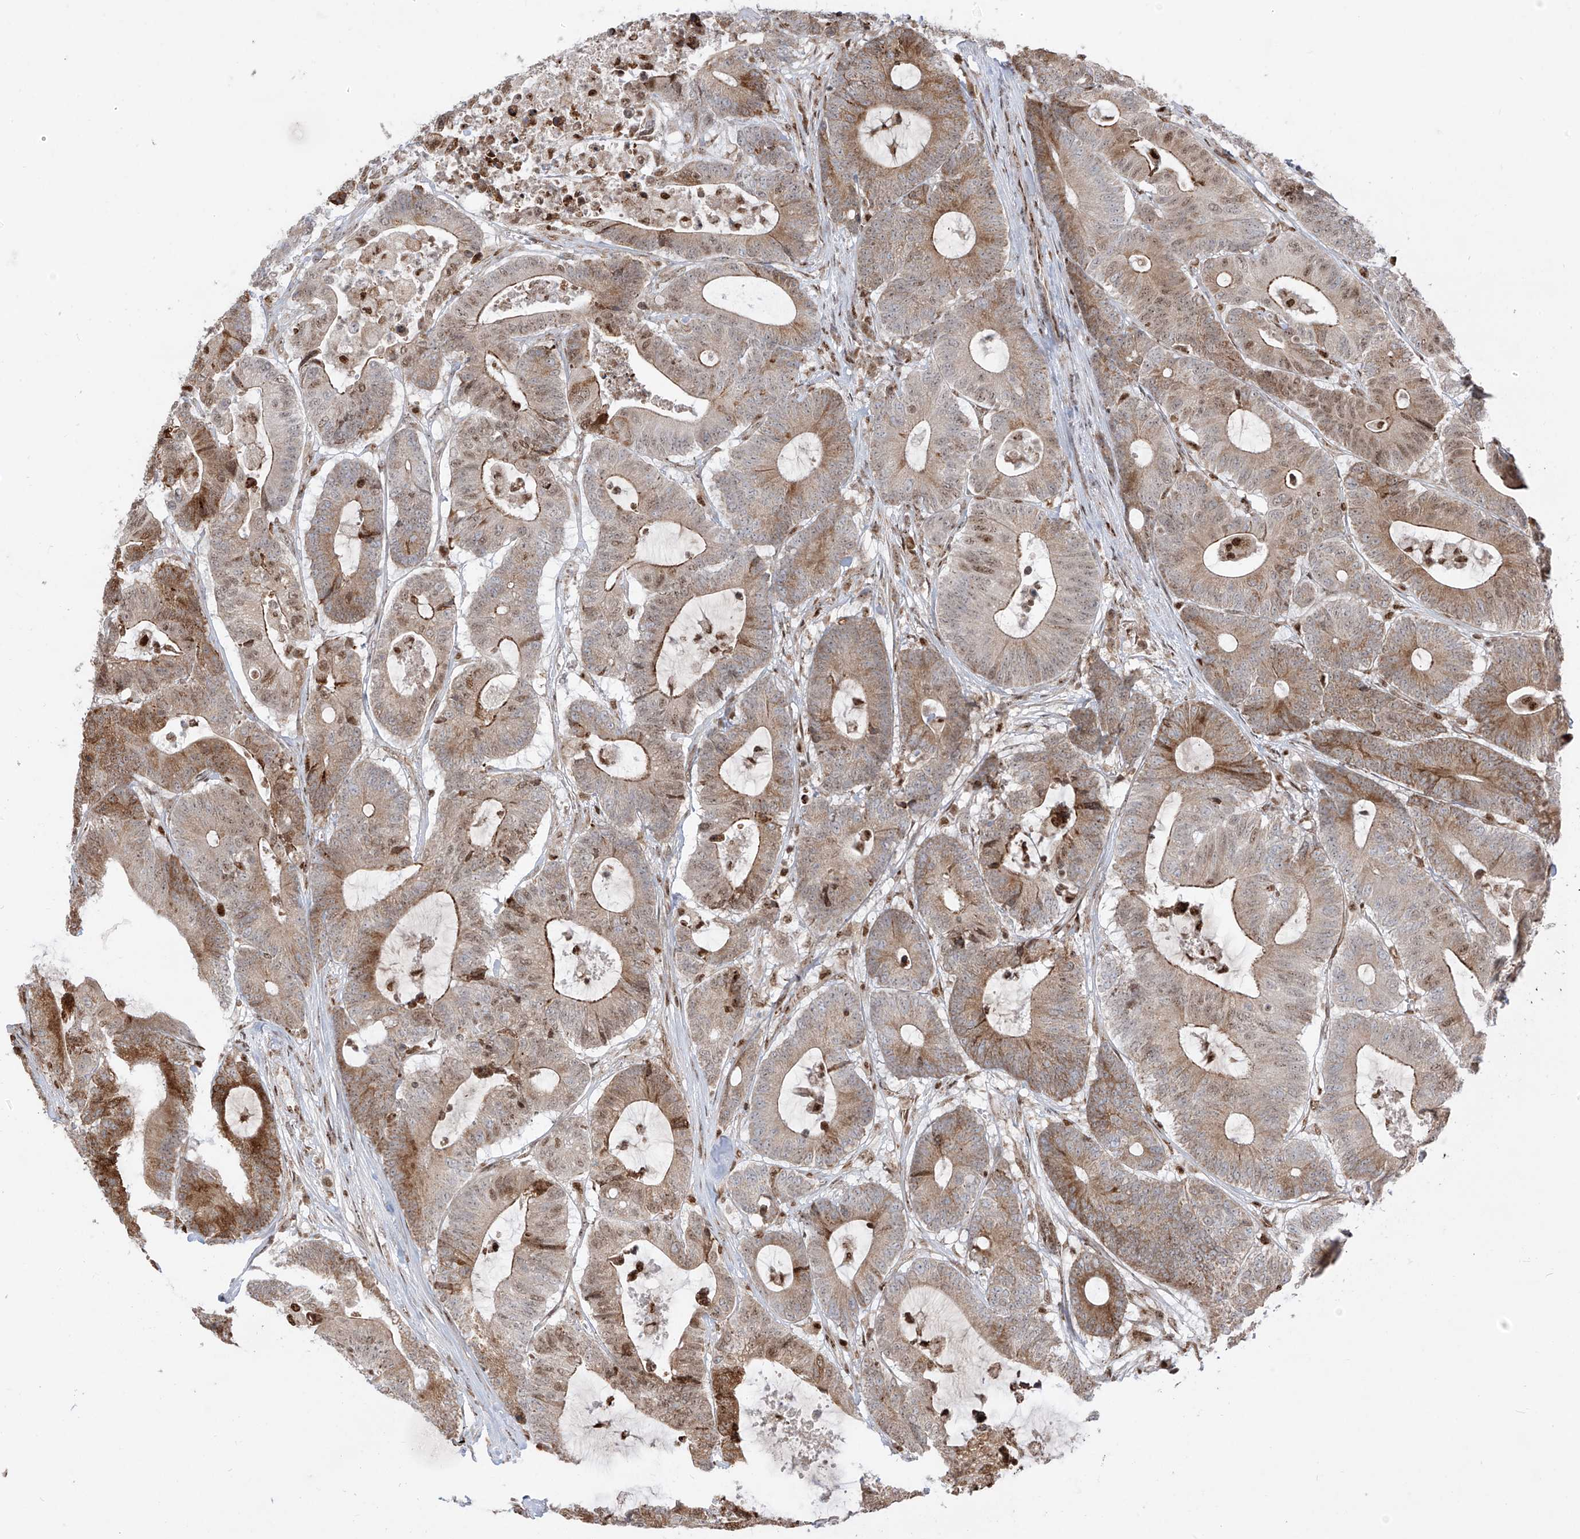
{"staining": {"intensity": "moderate", "quantity": ">75%", "location": "cytoplasmic/membranous,nuclear"}, "tissue": "colorectal cancer", "cell_type": "Tumor cells", "image_type": "cancer", "snomed": [{"axis": "morphology", "description": "Adenocarcinoma, NOS"}, {"axis": "topography", "description": "Colon"}], "caption": "Immunohistochemical staining of colorectal cancer reveals moderate cytoplasmic/membranous and nuclear protein staining in approximately >75% of tumor cells.", "gene": "ZBTB8A", "patient": {"sex": "female", "age": 84}}